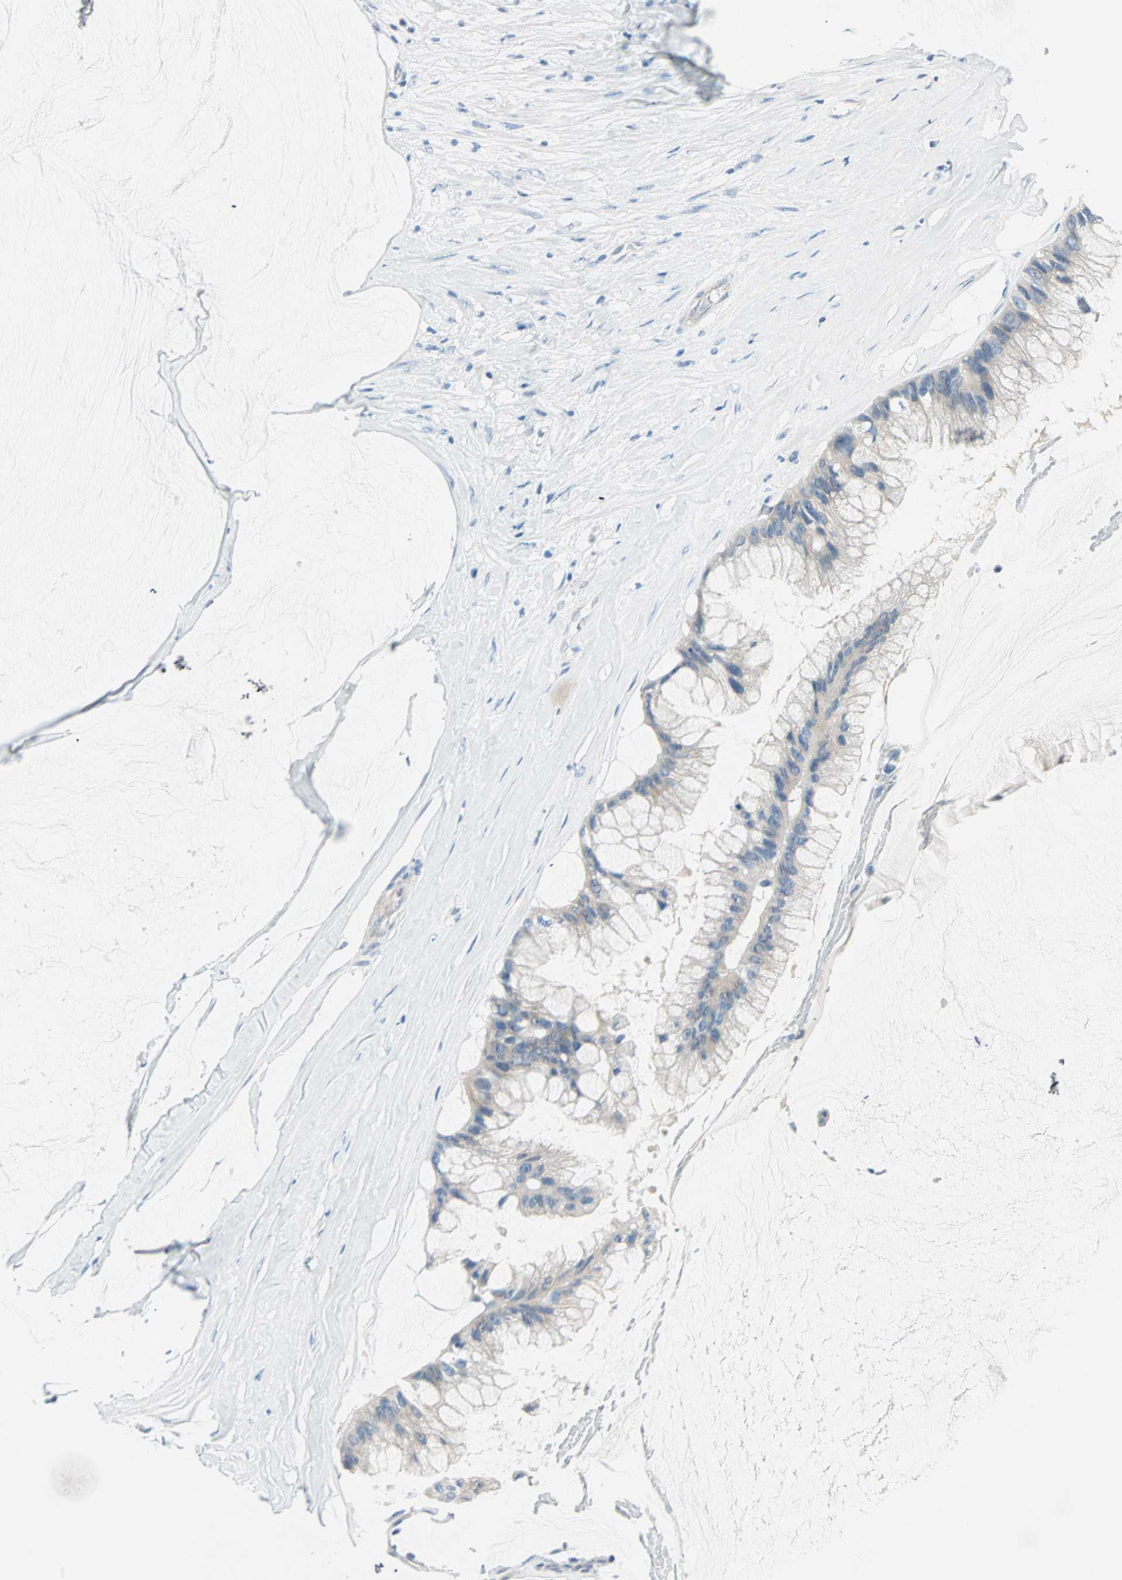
{"staining": {"intensity": "negative", "quantity": "none", "location": "none"}, "tissue": "ovarian cancer", "cell_type": "Tumor cells", "image_type": "cancer", "snomed": [{"axis": "morphology", "description": "Cystadenocarcinoma, mucinous, NOS"}, {"axis": "topography", "description": "Ovary"}], "caption": "The photomicrograph demonstrates no significant positivity in tumor cells of mucinous cystadenocarcinoma (ovarian).", "gene": "SULT1C2", "patient": {"sex": "female", "age": 39}}